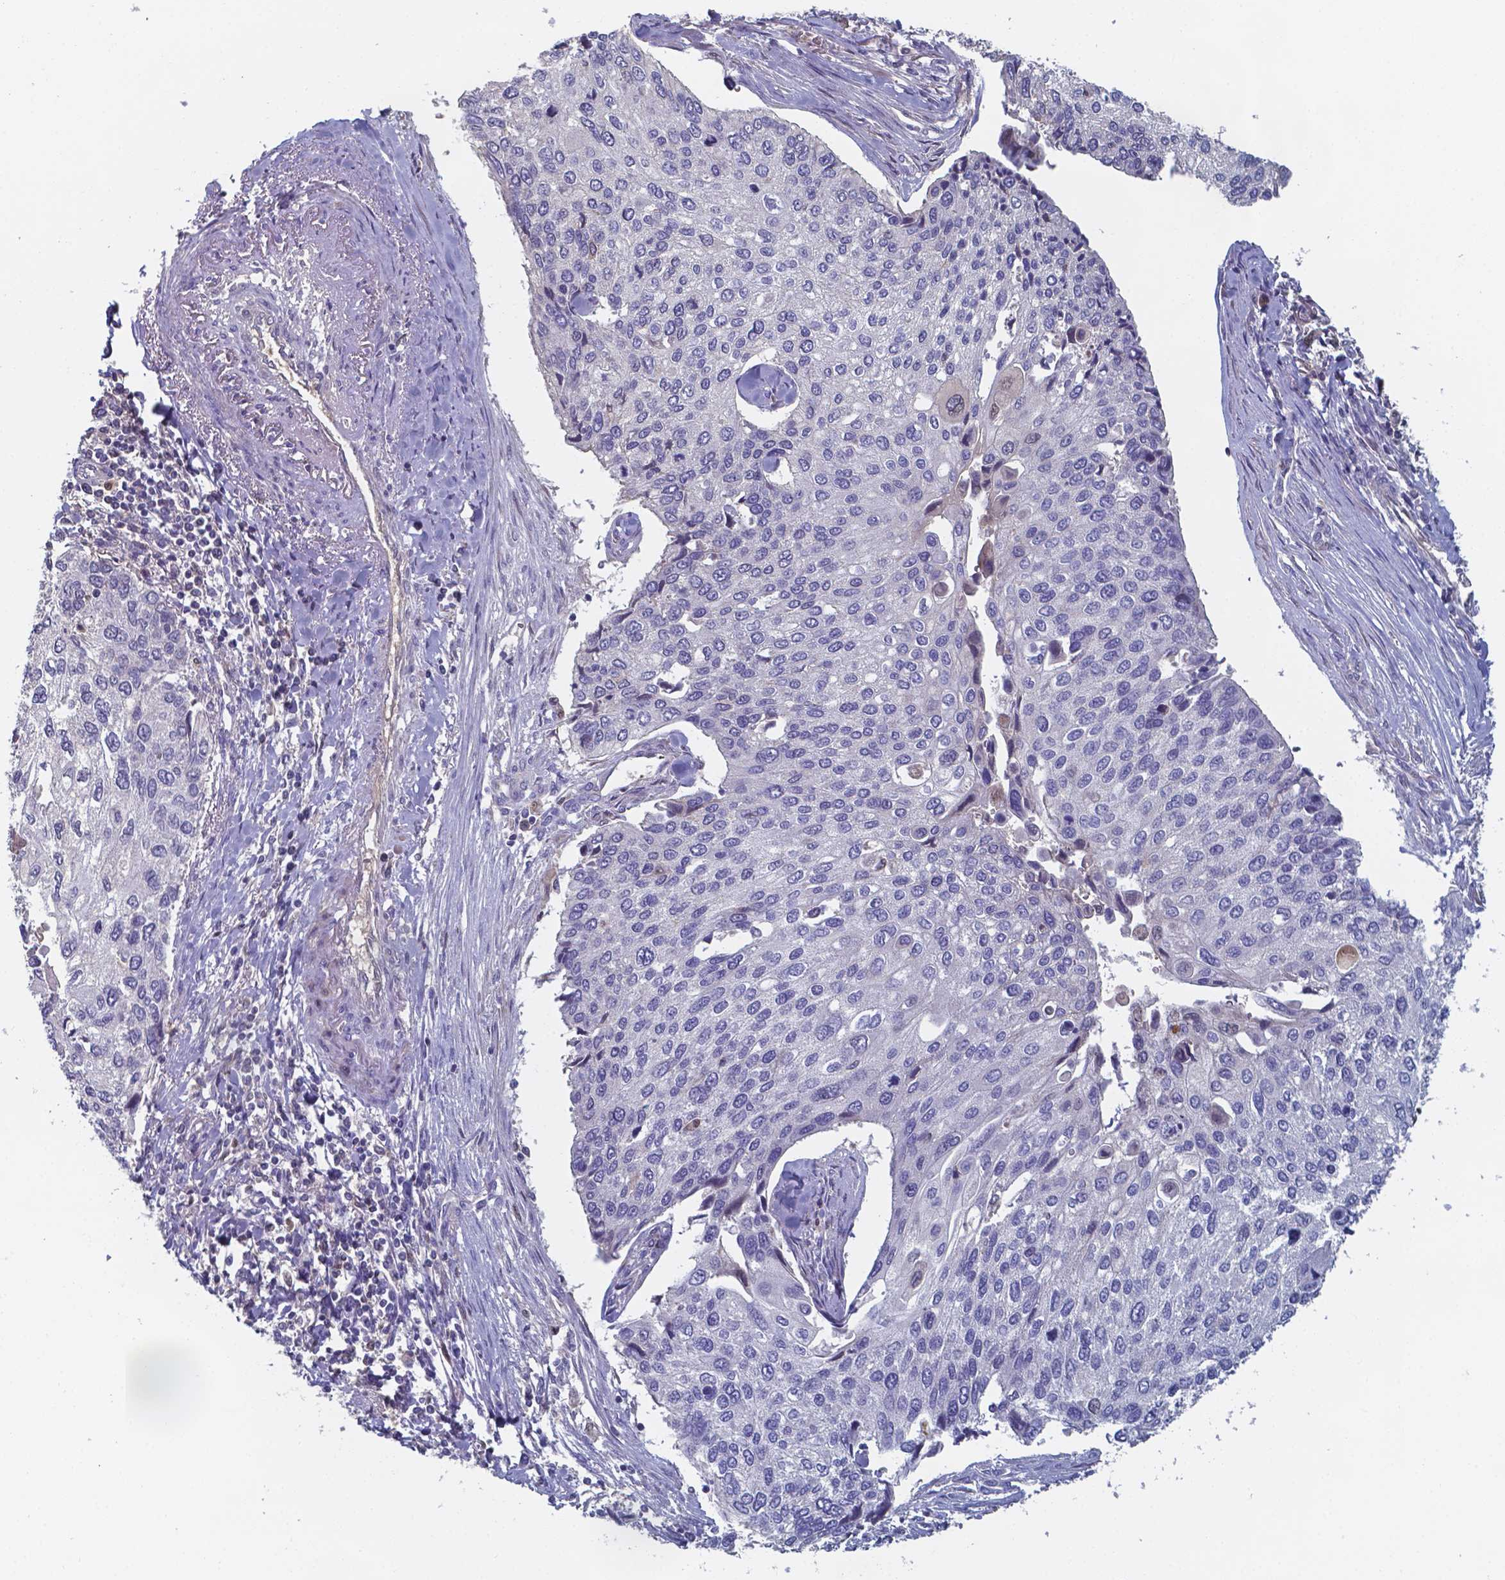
{"staining": {"intensity": "negative", "quantity": "none", "location": "none"}, "tissue": "lung cancer", "cell_type": "Tumor cells", "image_type": "cancer", "snomed": [{"axis": "morphology", "description": "Squamous cell carcinoma, NOS"}, {"axis": "morphology", "description": "Squamous cell carcinoma, metastatic, NOS"}, {"axis": "topography", "description": "Lung"}], "caption": "Immunohistochemistry (IHC) histopathology image of metastatic squamous cell carcinoma (lung) stained for a protein (brown), which reveals no staining in tumor cells.", "gene": "BTBD17", "patient": {"sex": "male", "age": 63}}